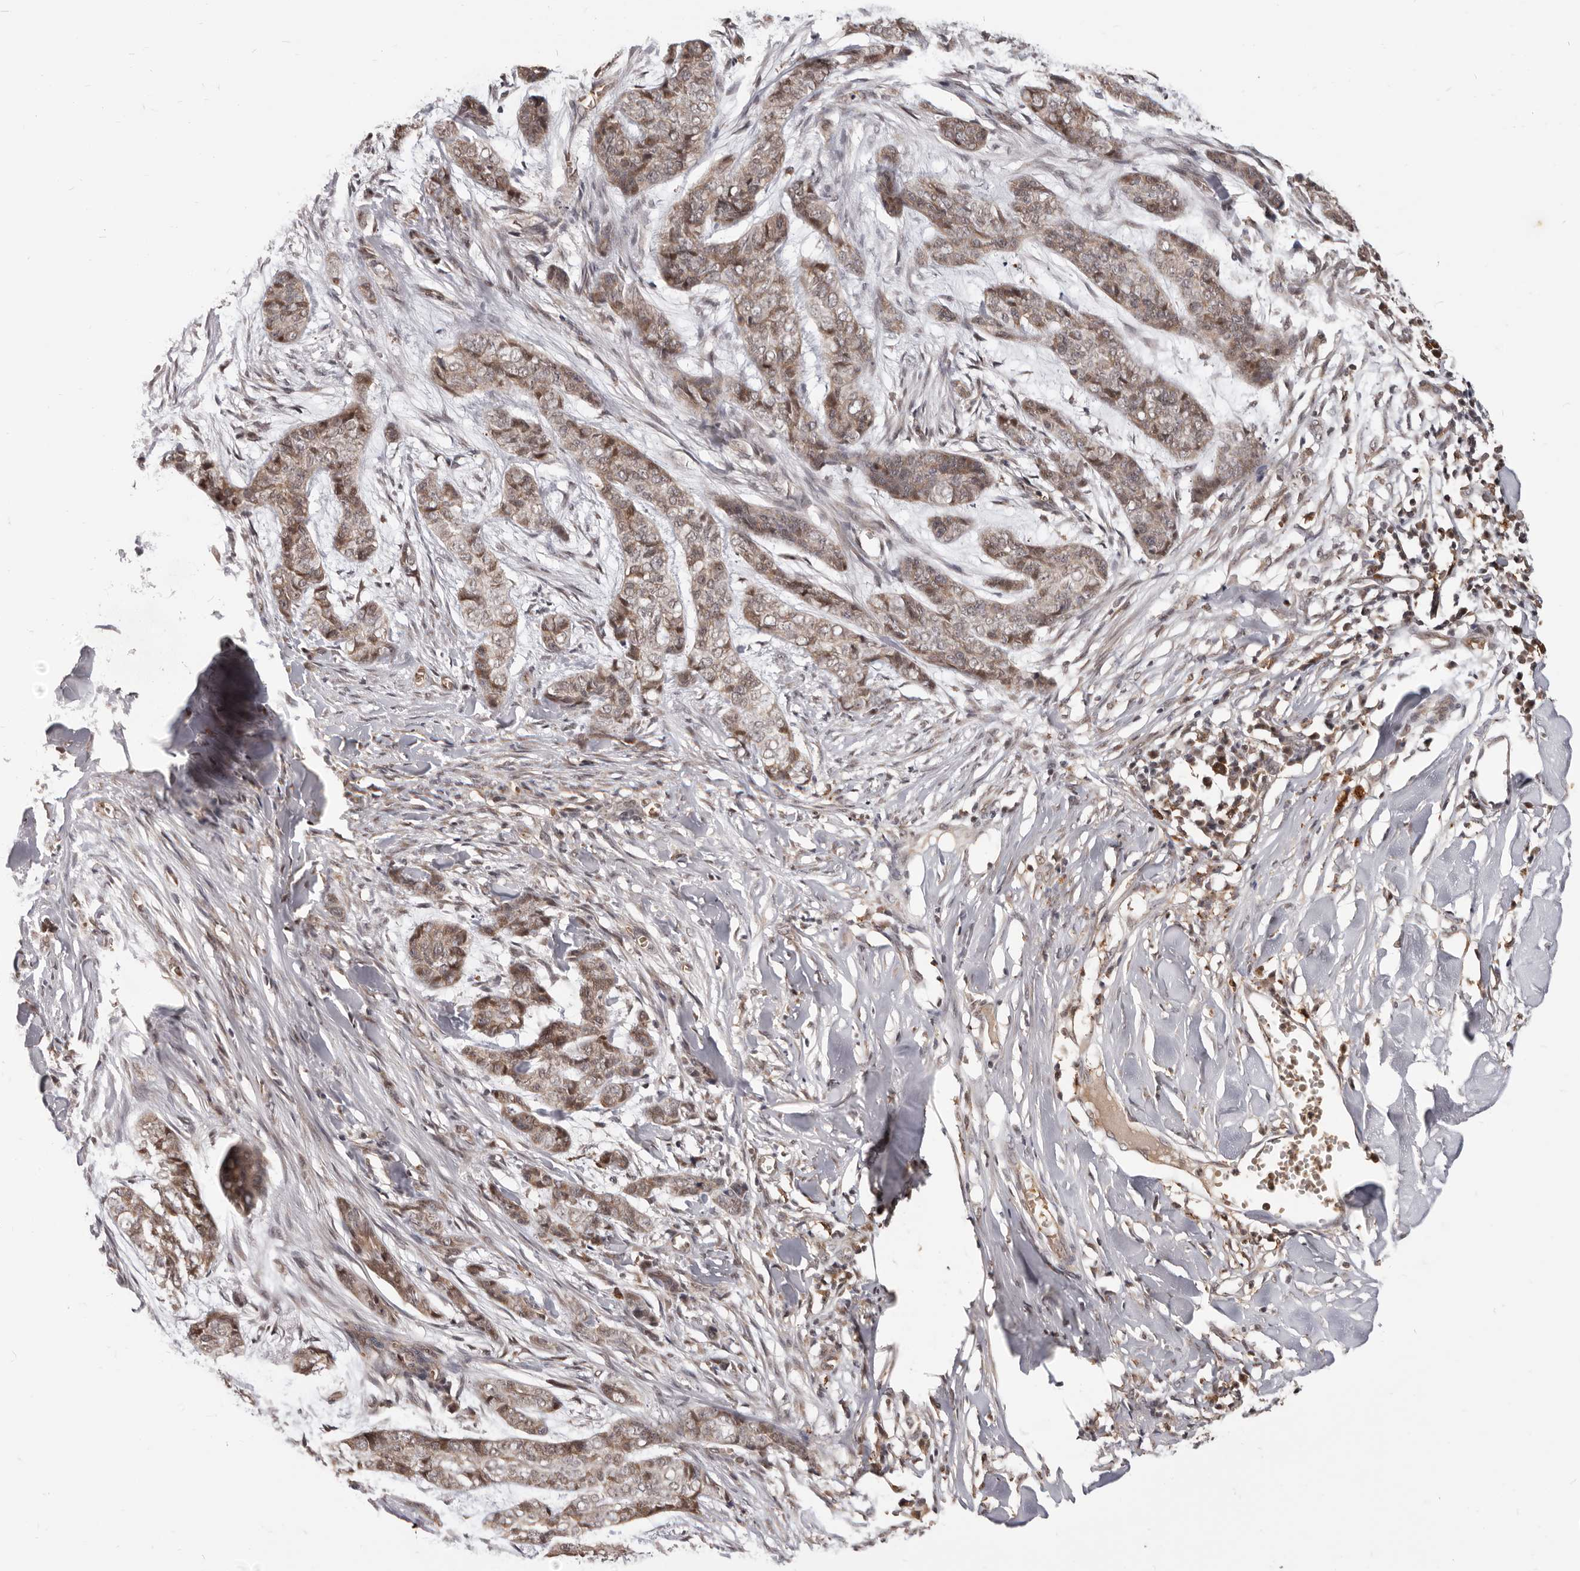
{"staining": {"intensity": "weak", "quantity": ">75%", "location": "cytoplasmic/membranous"}, "tissue": "skin cancer", "cell_type": "Tumor cells", "image_type": "cancer", "snomed": [{"axis": "morphology", "description": "Basal cell carcinoma"}, {"axis": "topography", "description": "Skin"}], "caption": "DAB (3,3'-diaminobenzidine) immunohistochemical staining of human skin cancer (basal cell carcinoma) exhibits weak cytoplasmic/membranous protein staining in approximately >75% of tumor cells. The protein of interest is shown in brown color, while the nuclei are stained blue.", "gene": "NCOA3", "patient": {"sex": "female", "age": 64}}